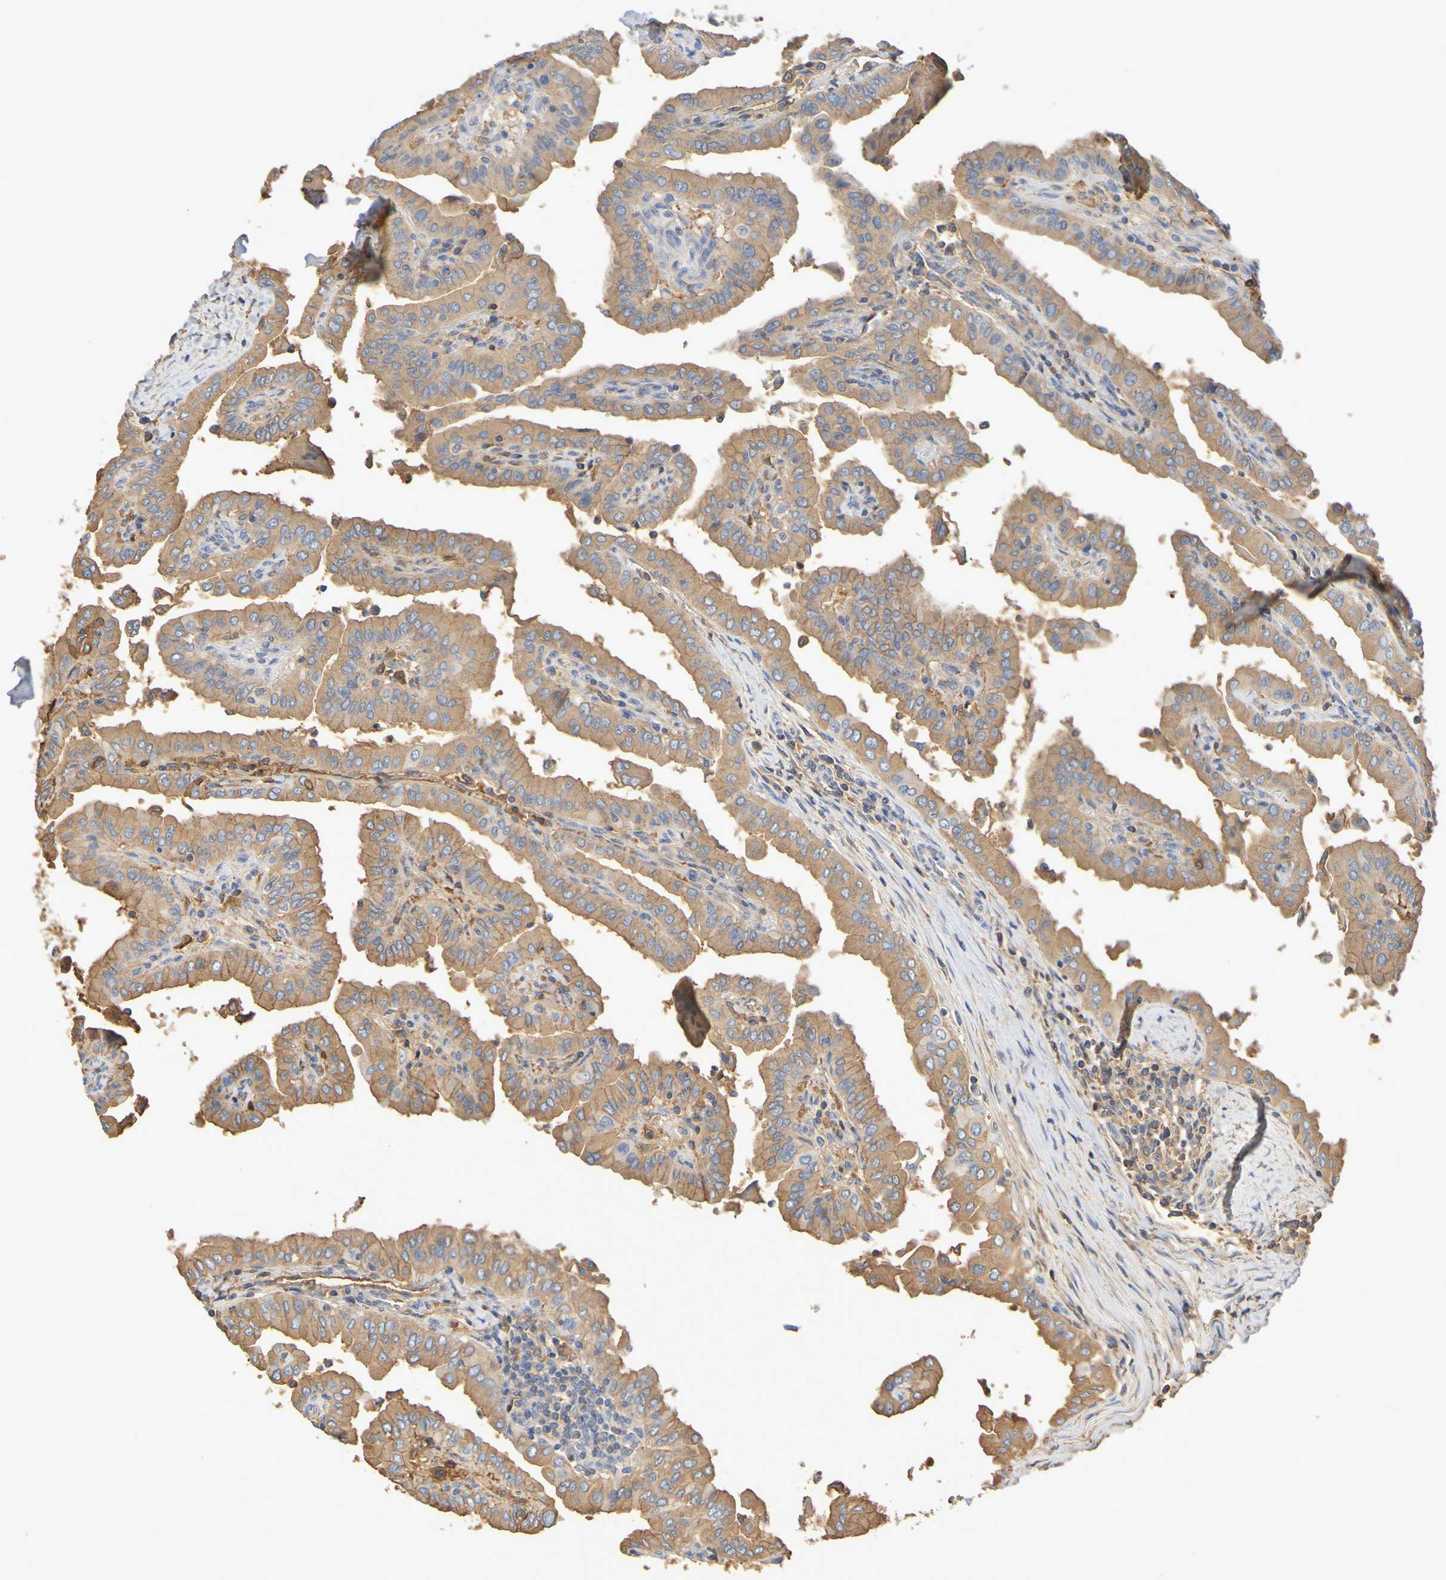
{"staining": {"intensity": "moderate", "quantity": ">75%", "location": "cytoplasmic/membranous"}, "tissue": "thyroid cancer", "cell_type": "Tumor cells", "image_type": "cancer", "snomed": [{"axis": "morphology", "description": "Papillary adenocarcinoma, NOS"}, {"axis": "topography", "description": "Thyroid gland"}], "caption": "An image of thyroid papillary adenocarcinoma stained for a protein shows moderate cytoplasmic/membranous brown staining in tumor cells.", "gene": "GAB3", "patient": {"sex": "male", "age": 33}}